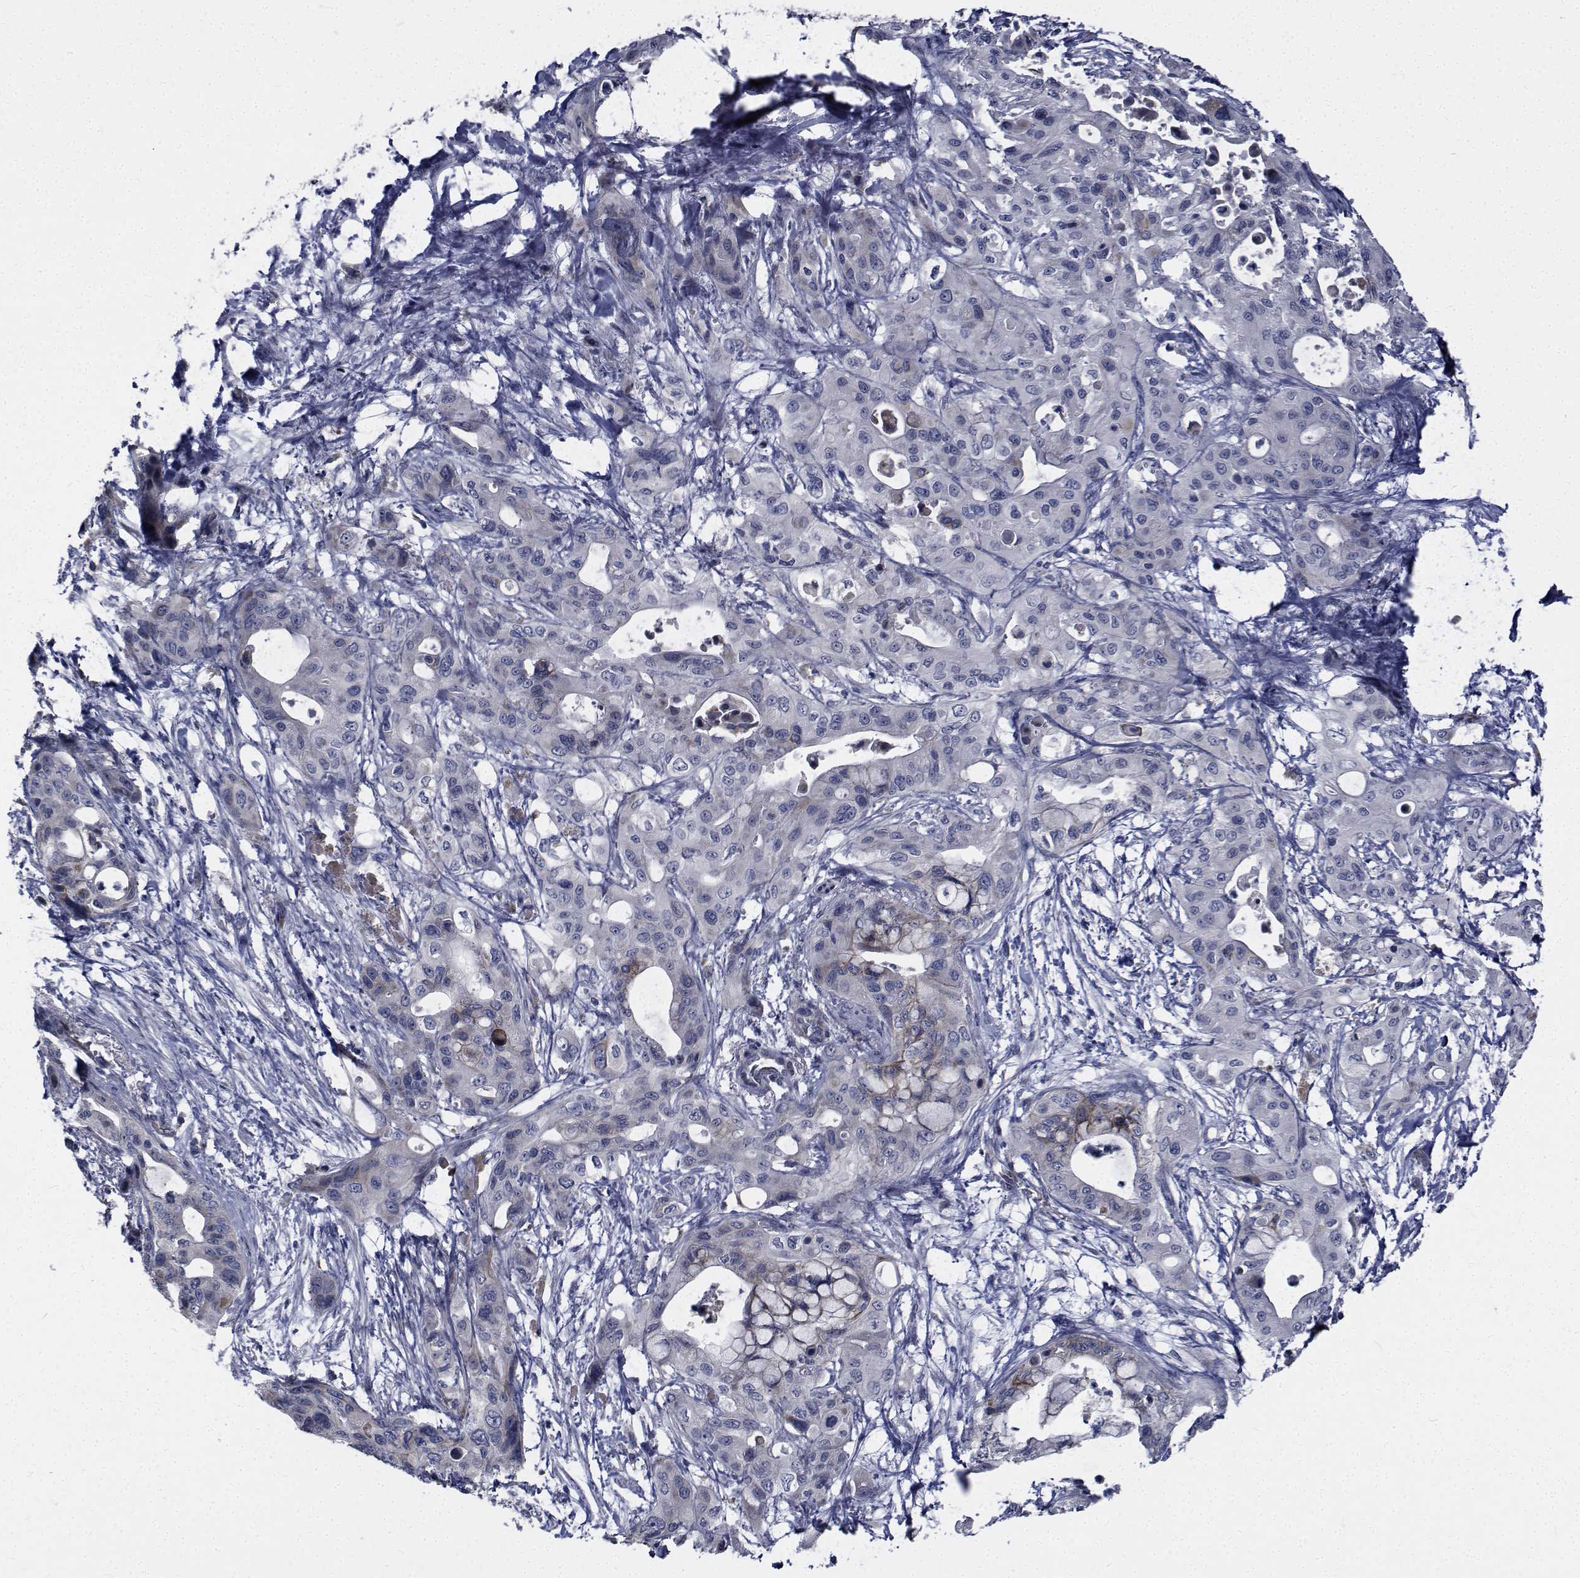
{"staining": {"intensity": "weak", "quantity": "<25%", "location": "cytoplasmic/membranous"}, "tissue": "pancreatic cancer", "cell_type": "Tumor cells", "image_type": "cancer", "snomed": [{"axis": "morphology", "description": "Adenocarcinoma, NOS"}, {"axis": "topography", "description": "Pancreas"}], "caption": "Micrograph shows no significant protein expression in tumor cells of pancreatic cancer (adenocarcinoma).", "gene": "TTBK1", "patient": {"sex": "male", "age": 71}}